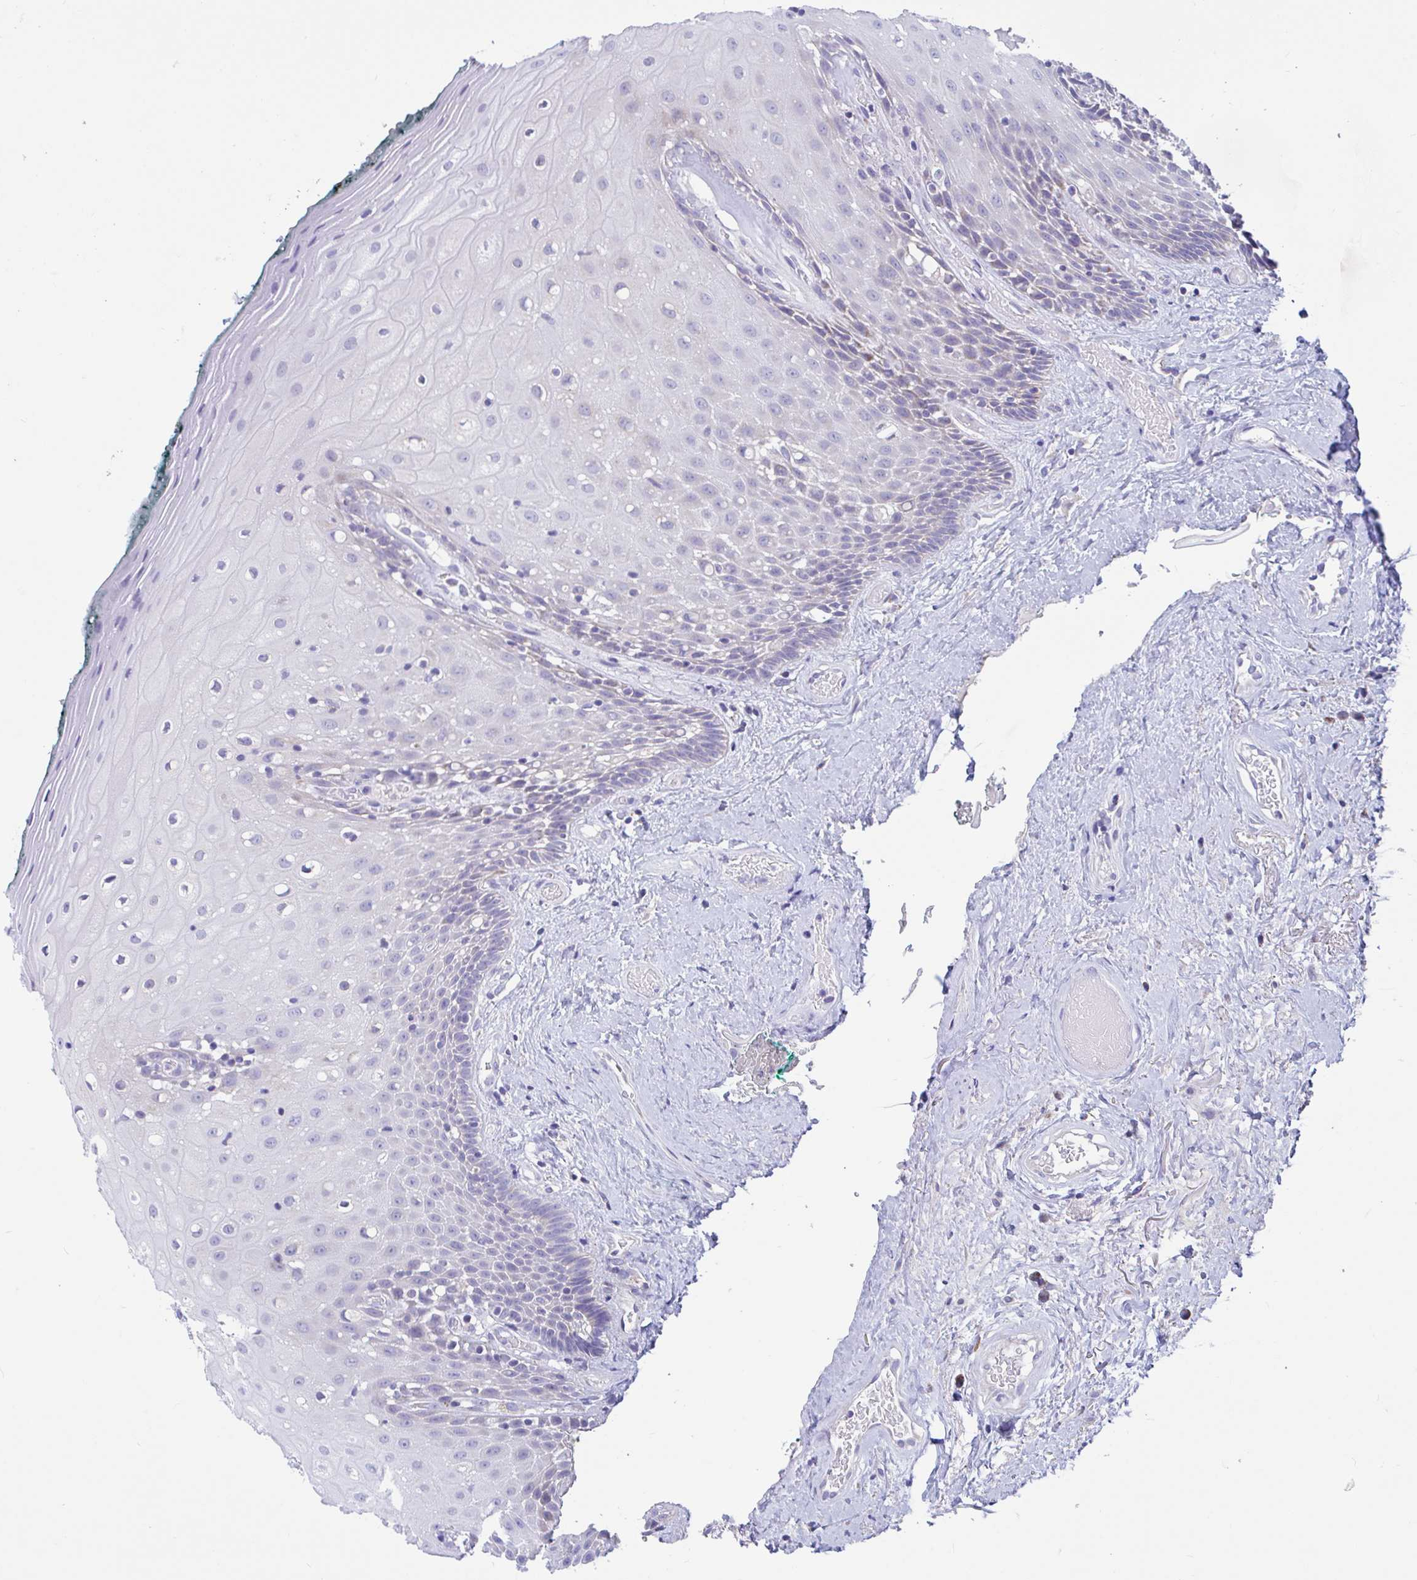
{"staining": {"intensity": "weak", "quantity": "<25%", "location": "cytoplasmic/membranous"}, "tissue": "oral mucosa", "cell_type": "Squamous epithelial cells", "image_type": "normal", "snomed": [{"axis": "morphology", "description": "Normal tissue, NOS"}, {"axis": "morphology", "description": "Squamous cell carcinoma, NOS"}, {"axis": "topography", "description": "Oral tissue"}, {"axis": "topography", "description": "Head-Neck"}], "caption": "DAB (3,3'-diaminobenzidine) immunohistochemical staining of benign human oral mucosa shows no significant positivity in squamous epithelial cells.", "gene": "OR13A1", "patient": {"sex": "male", "age": 64}}